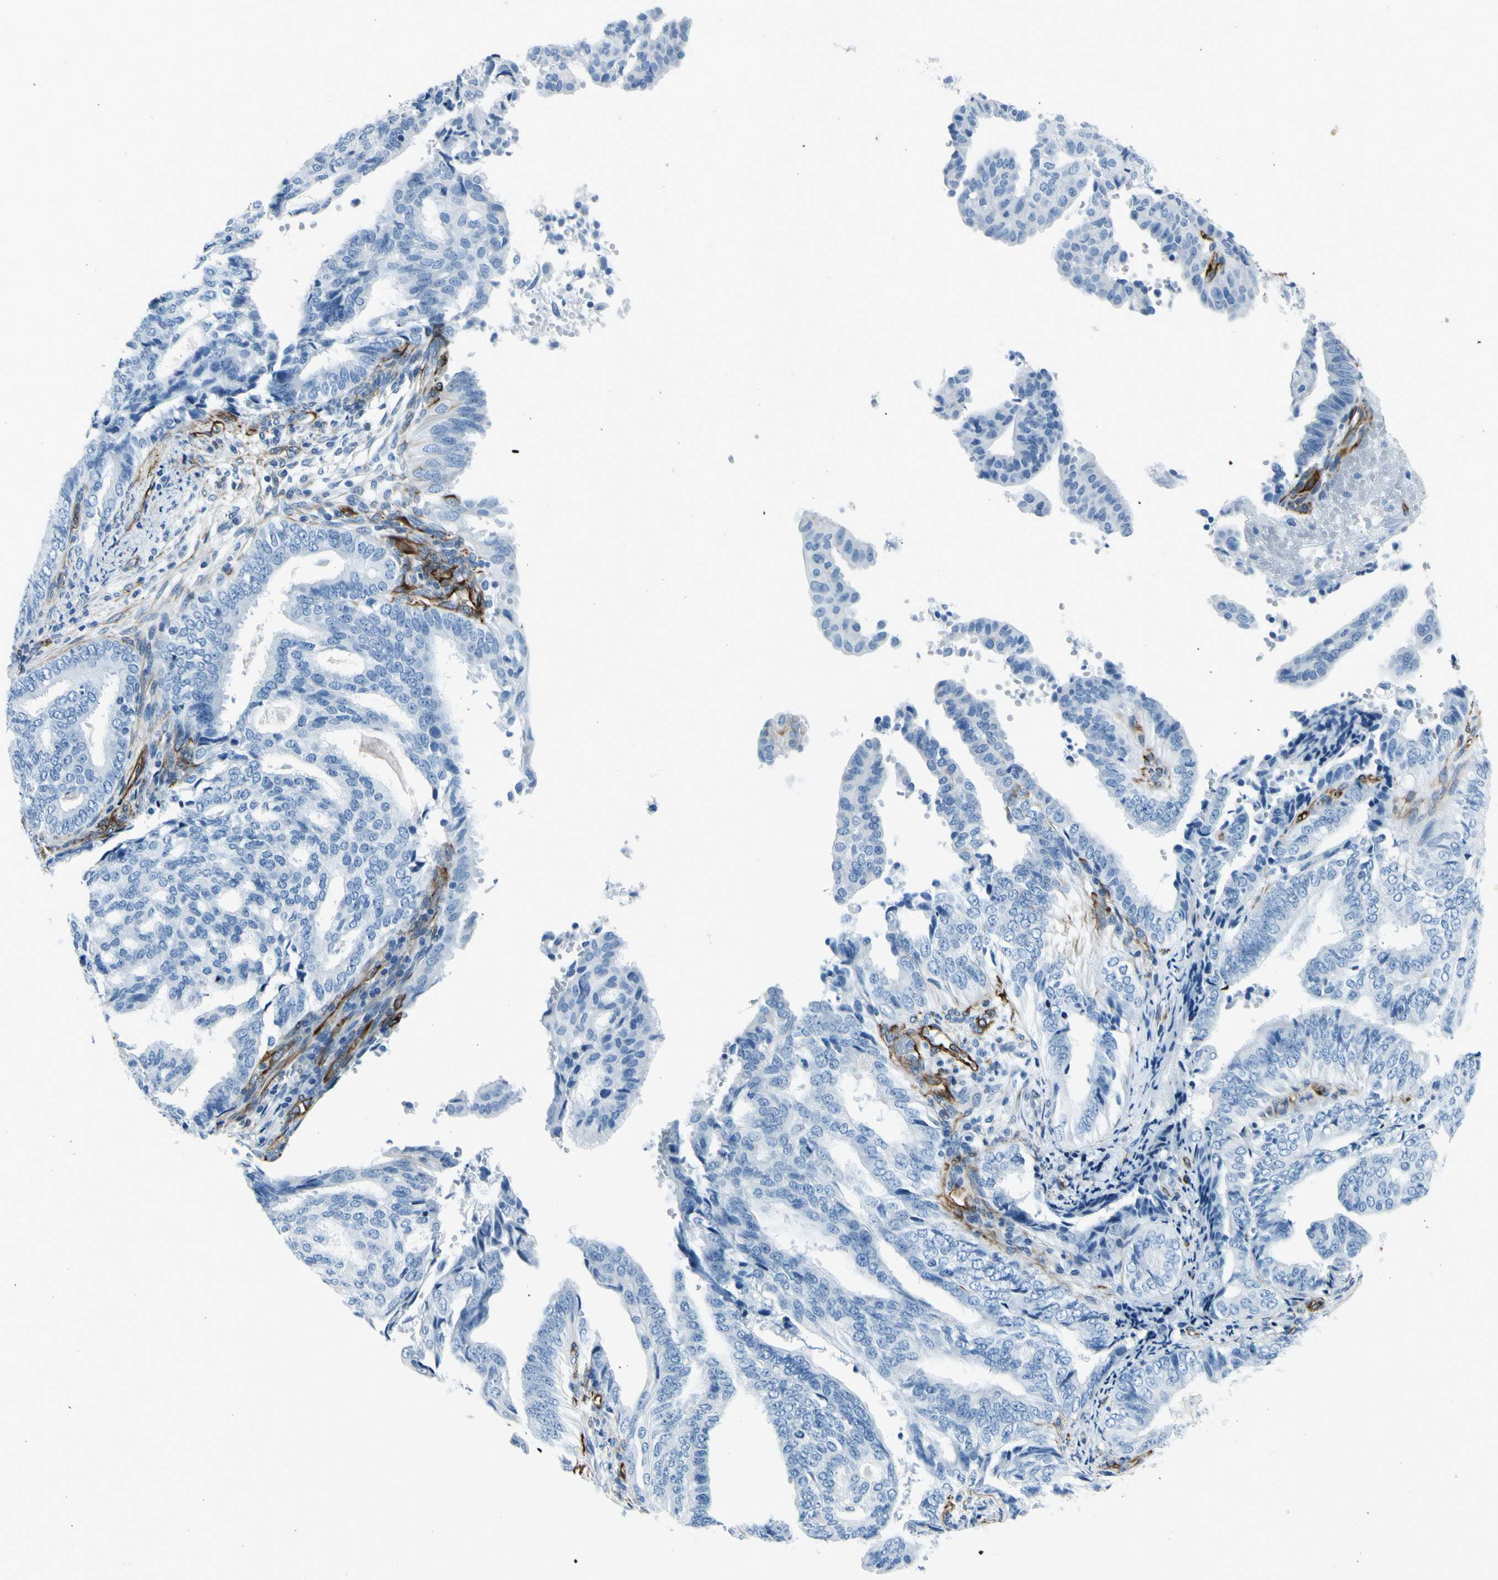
{"staining": {"intensity": "negative", "quantity": "none", "location": "none"}, "tissue": "endometrial cancer", "cell_type": "Tumor cells", "image_type": "cancer", "snomed": [{"axis": "morphology", "description": "Adenocarcinoma, NOS"}, {"axis": "topography", "description": "Endometrium"}], "caption": "An immunohistochemistry histopathology image of endometrial cancer is shown. There is no staining in tumor cells of endometrial cancer. (DAB immunohistochemistry with hematoxylin counter stain).", "gene": "PTH2R", "patient": {"sex": "female", "age": 58}}